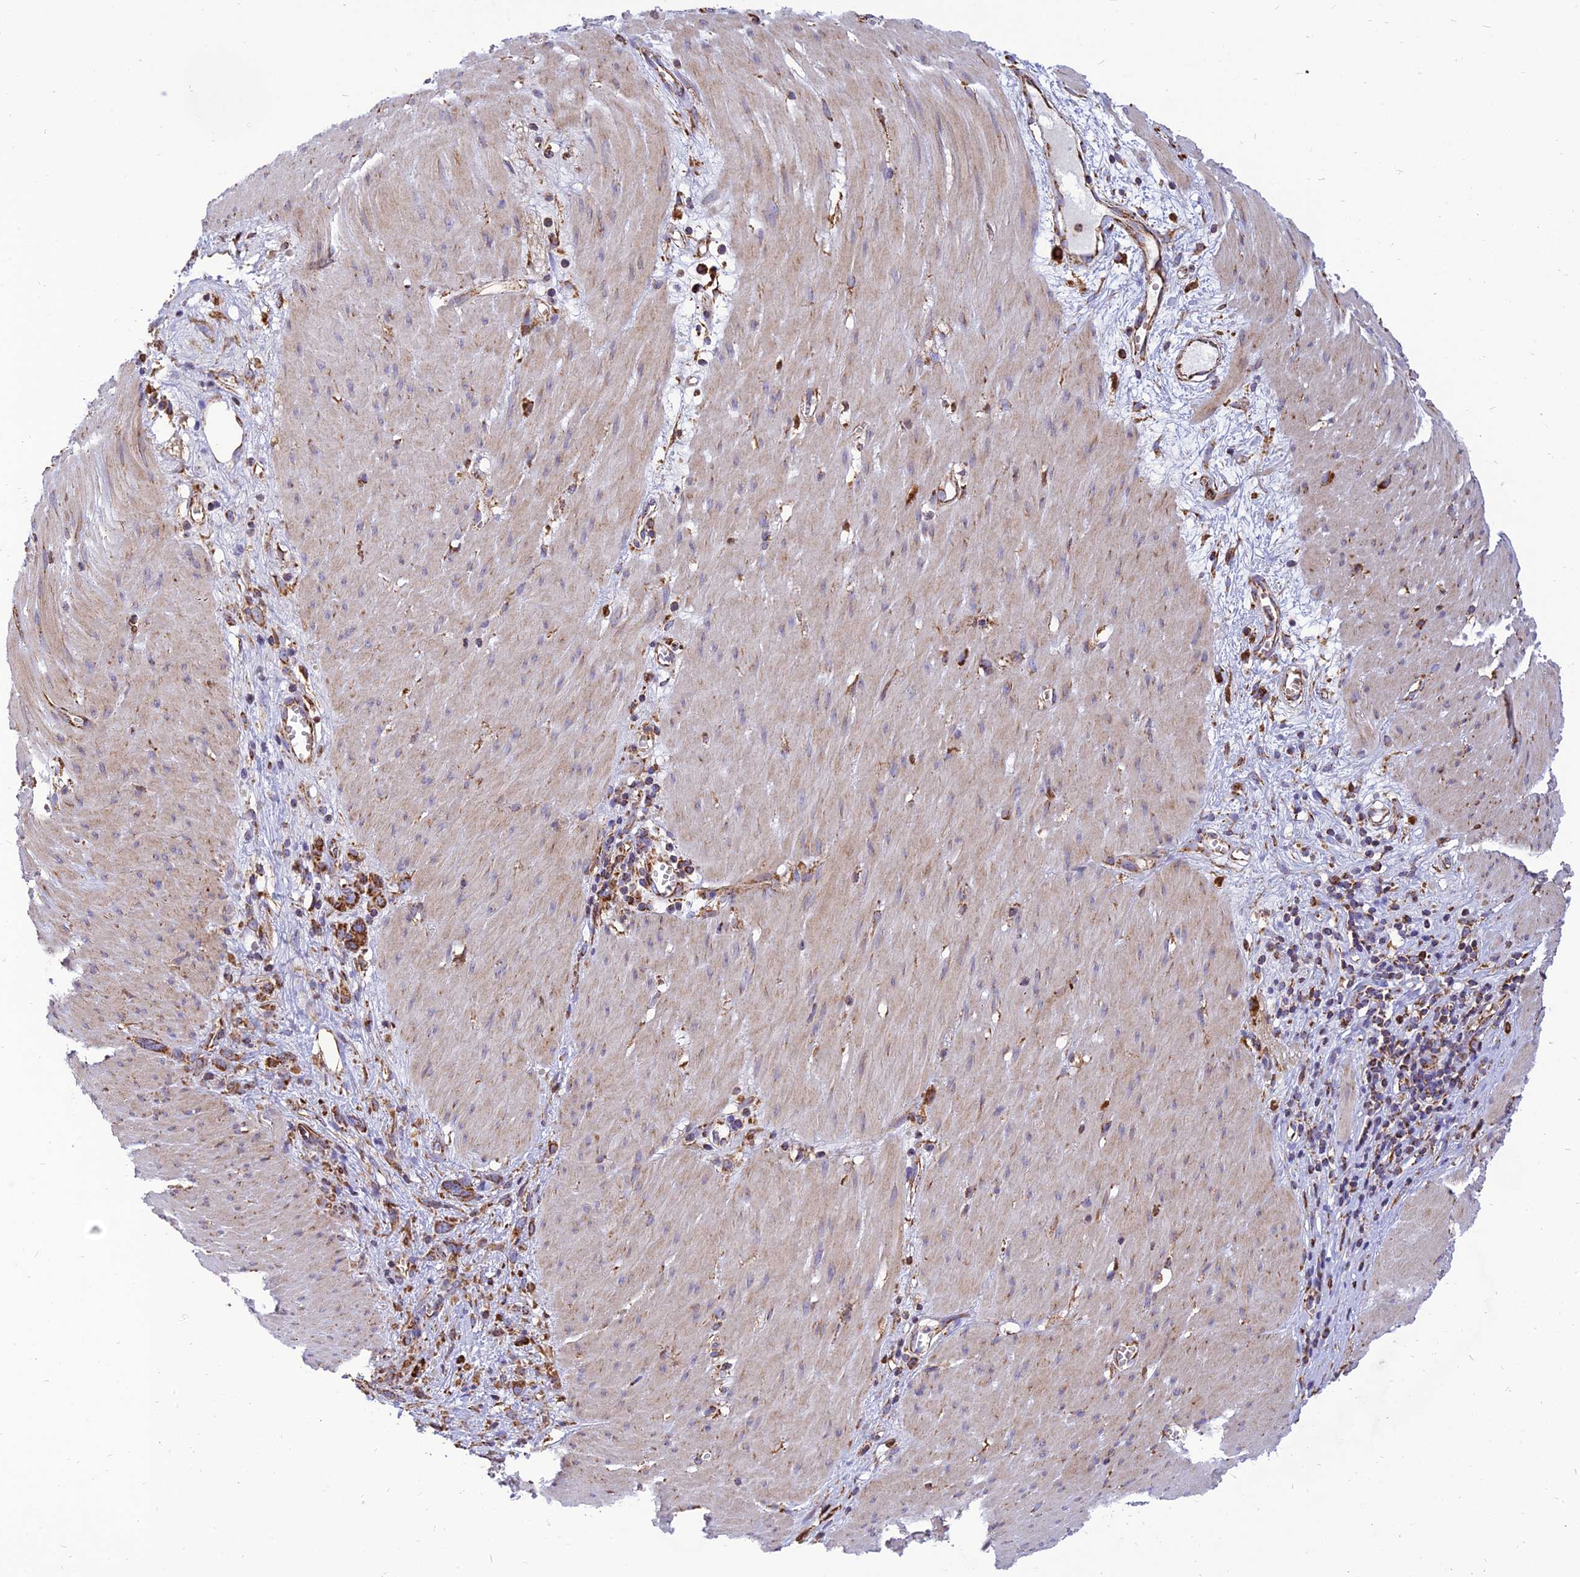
{"staining": {"intensity": "strong", "quantity": ">75%", "location": "cytoplasmic/membranous"}, "tissue": "stomach cancer", "cell_type": "Tumor cells", "image_type": "cancer", "snomed": [{"axis": "morphology", "description": "Adenocarcinoma, NOS"}, {"axis": "topography", "description": "Stomach"}], "caption": "The micrograph shows immunohistochemical staining of adenocarcinoma (stomach). There is strong cytoplasmic/membranous expression is identified in approximately >75% of tumor cells. (Stains: DAB (3,3'-diaminobenzidine) in brown, nuclei in blue, Microscopy: brightfield microscopy at high magnification).", "gene": "THUMPD2", "patient": {"sex": "female", "age": 76}}